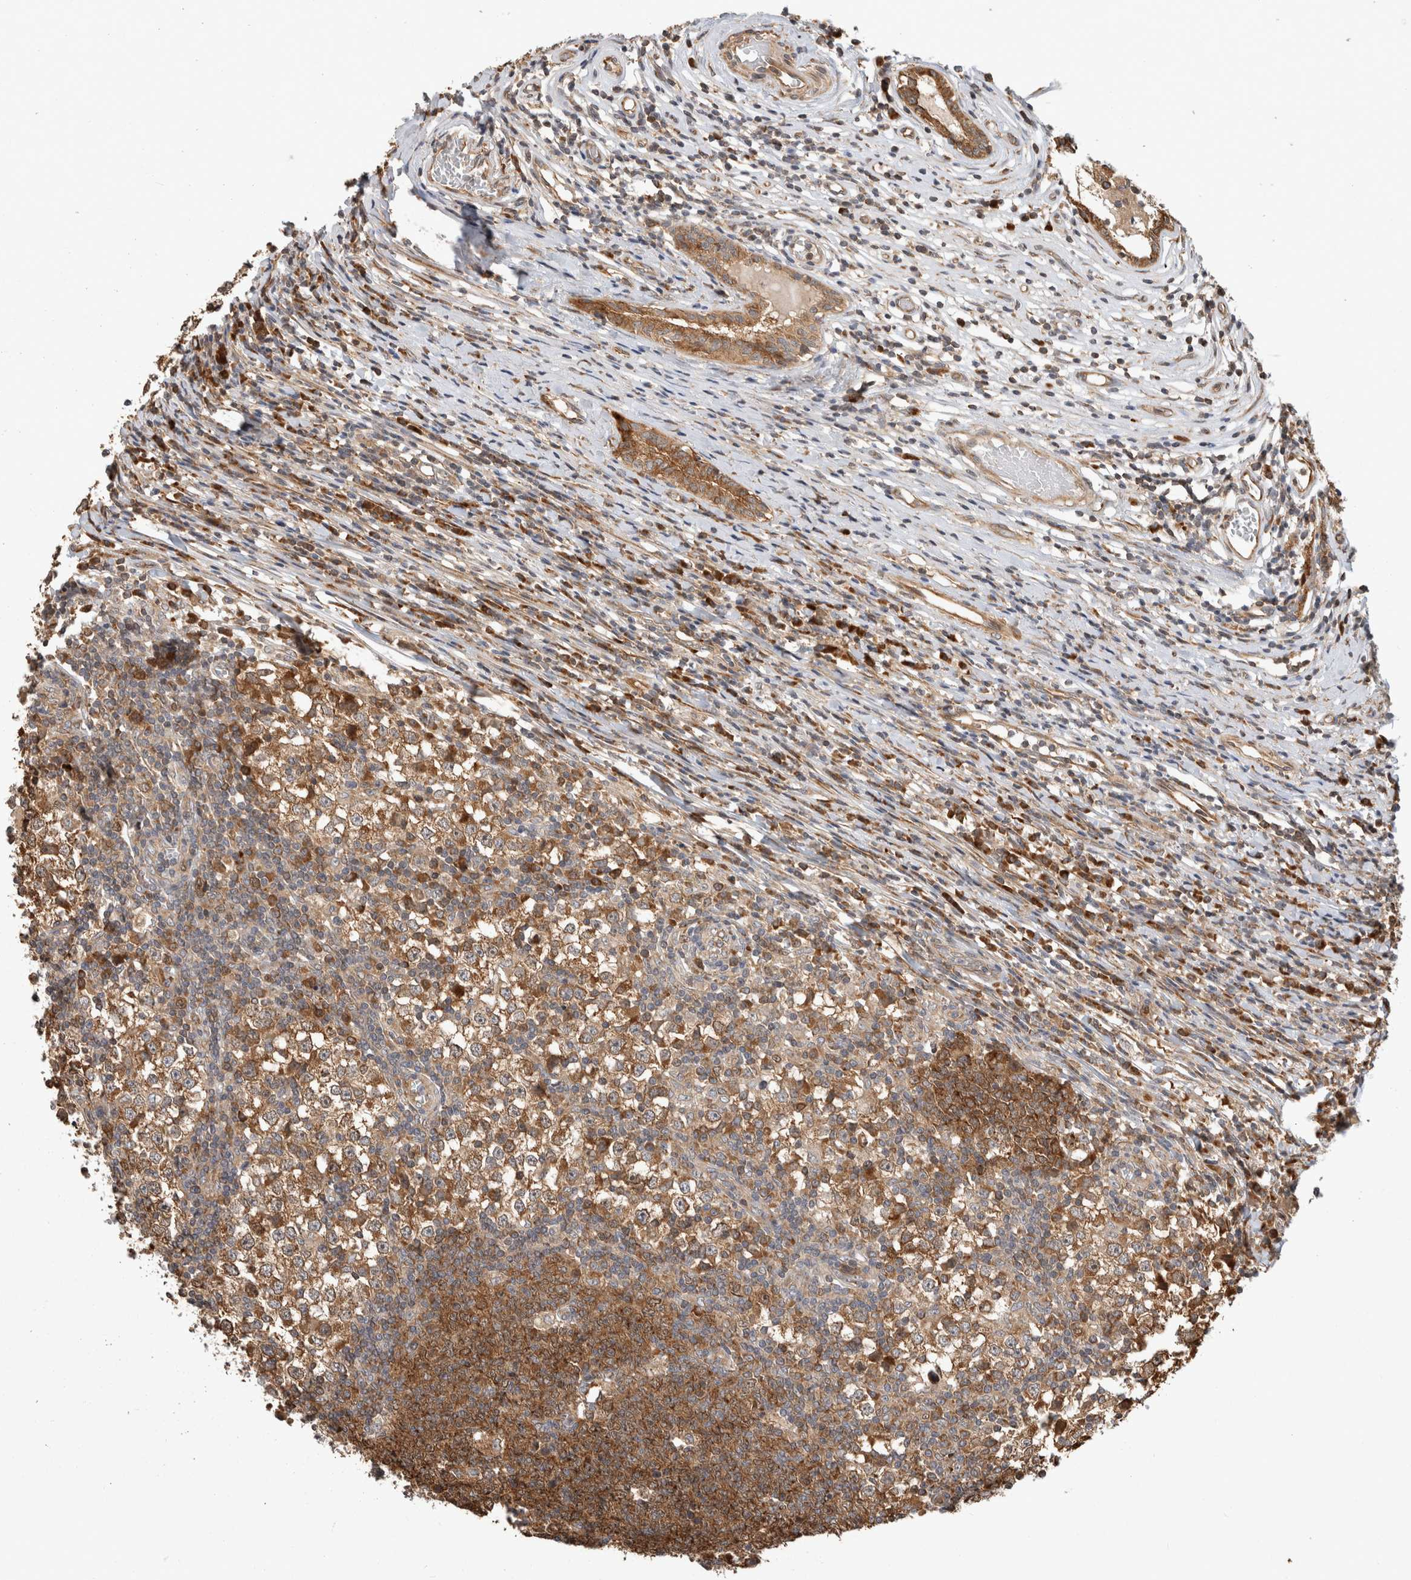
{"staining": {"intensity": "moderate", "quantity": ">75%", "location": "cytoplasmic/membranous"}, "tissue": "testis cancer", "cell_type": "Tumor cells", "image_type": "cancer", "snomed": [{"axis": "morphology", "description": "Seminoma, NOS"}, {"axis": "topography", "description": "Testis"}], "caption": "Tumor cells exhibit medium levels of moderate cytoplasmic/membranous expression in approximately >75% of cells in seminoma (testis). (Stains: DAB in brown, nuclei in blue, Microscopy: brightfield microscopy at high magnification).", "gene": "PCDHB15", "patient": {"sex": "male", "age": 65}}